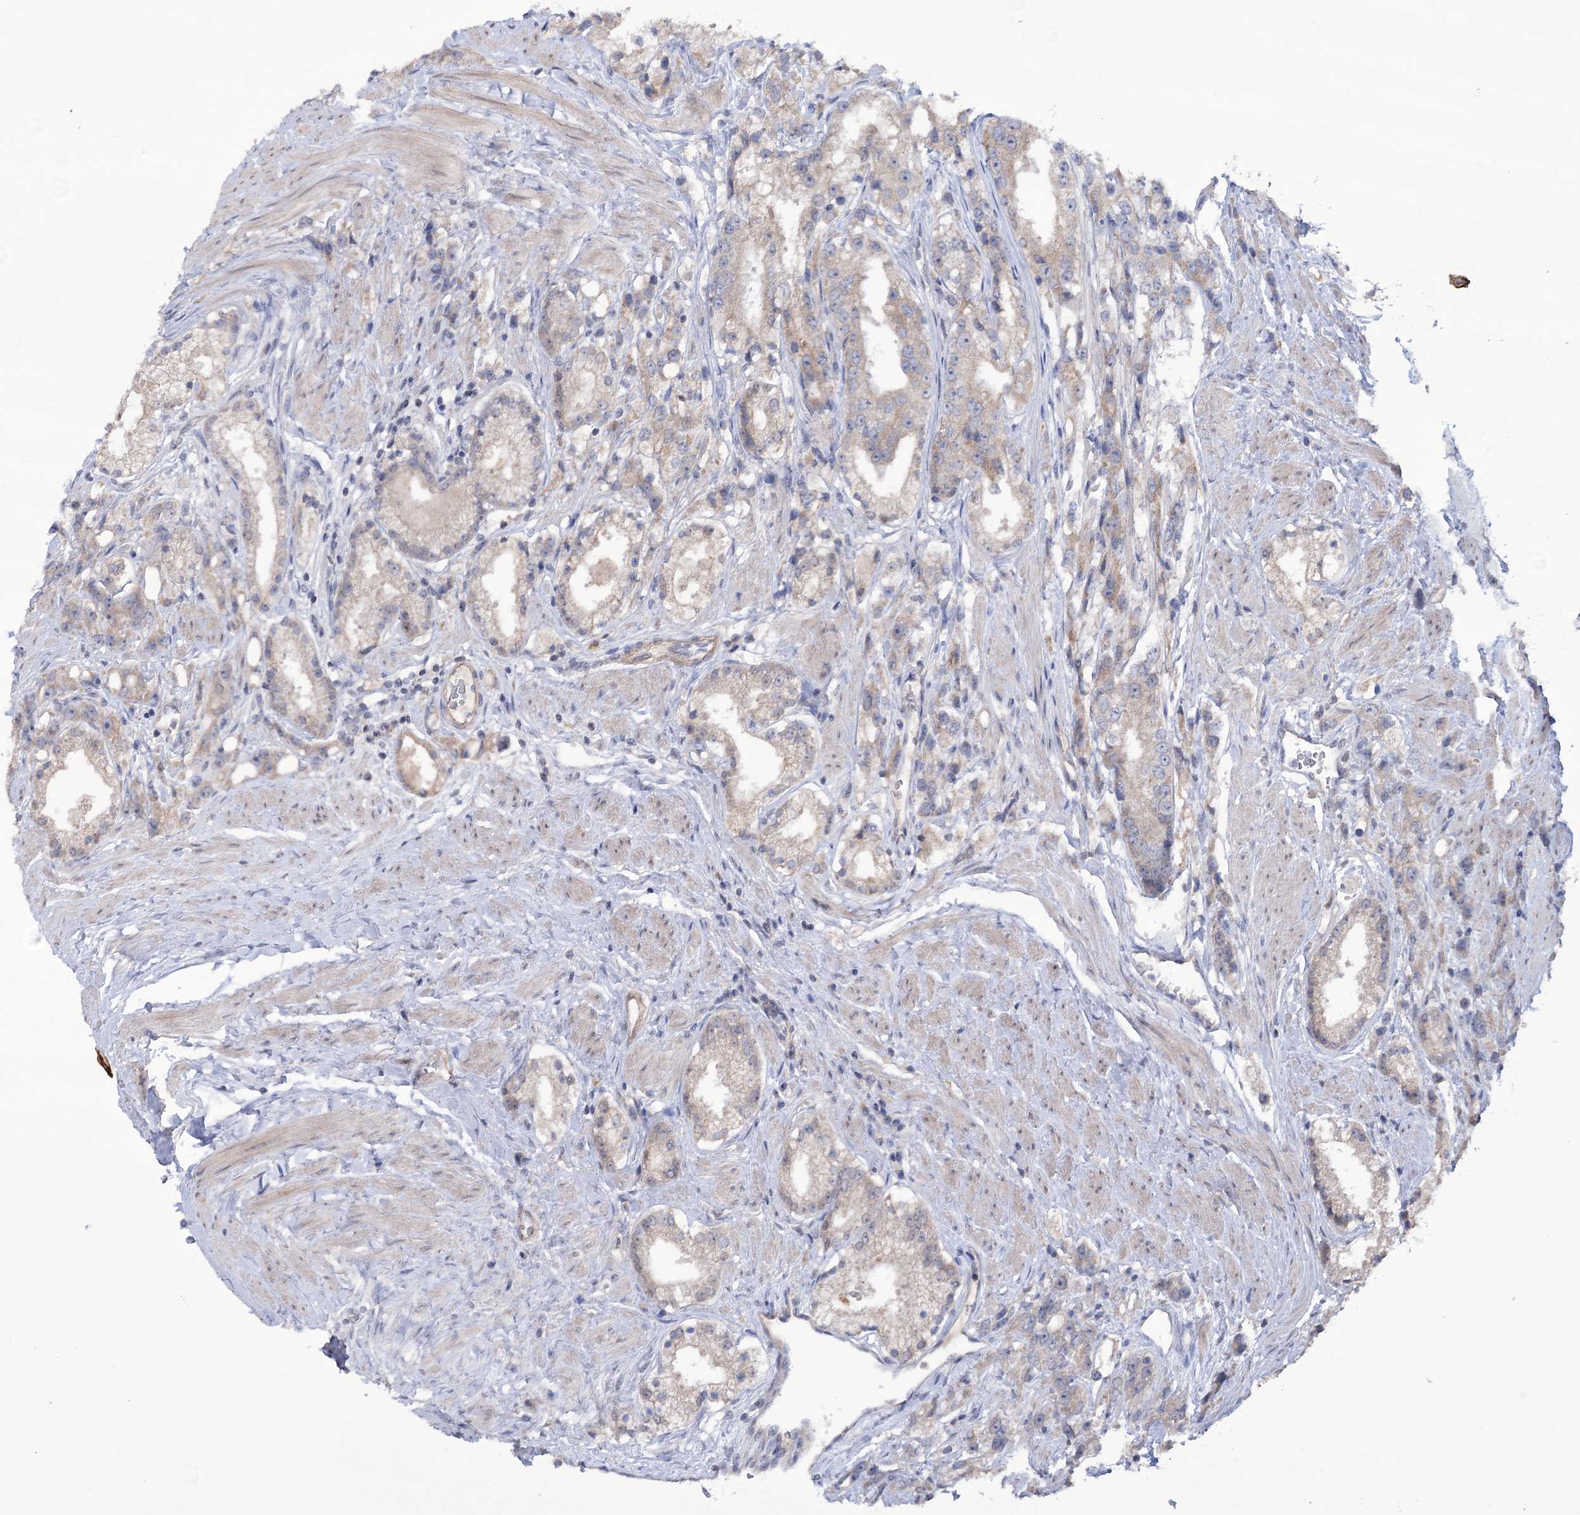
{"staining": {"intensity": "negative", "quantity": "none", "location": "none"}, "tissue": "prostate cancer", "cell_type": "Tumor cells", "image_type": "cancer", "snomed": [{"axis": "morphology", "description": "Adenocarcinoma, NOS"}, {"axis": "topography", "description": "Prostate"}], "caption": "High power microscopy histopathology image of an IHC micrograph of prostate cancer (adenocarcinoma), revealing no significant positivity in tumor cells.", "gene": "TRIM71", "patient": {"sex": "male", "age": 79}}